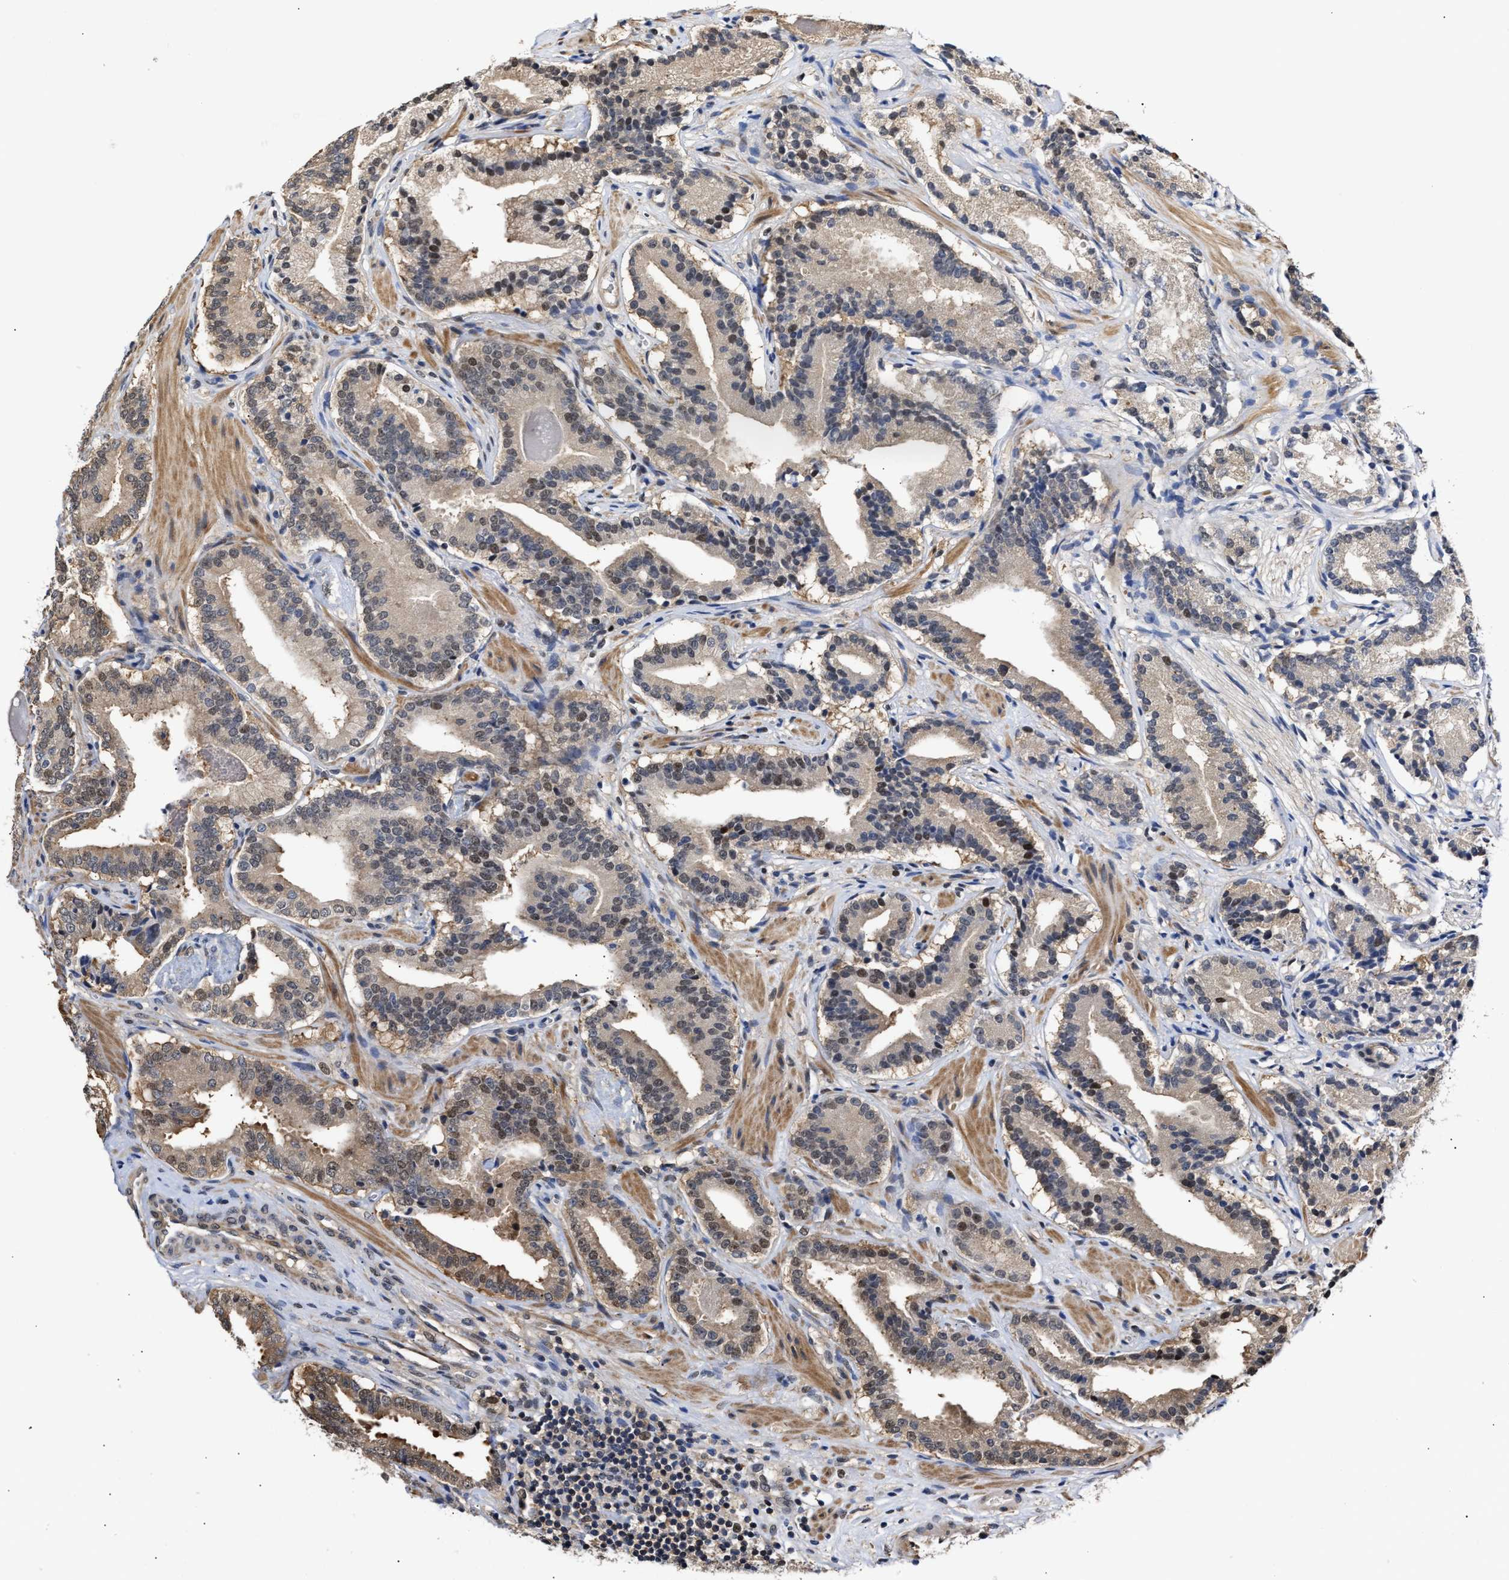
{"staining": {"intensity": "weak", "quantity": "<25%", "location": "cytoplasmic/membranous"}, "tissue": "prostate cancer", "cell_type": "Tumor cells", "image_type": "cancer", "snomed": [{"axis": "morphology", "description": "Adenocarcinoma, Low grade"}, {"axis": "topography", "description": "Prostate"}], "caption": "High magnification brightfield microscopy of adenocarcinoma (low-grade) (prostate) stained with DAB (3,3'-diaminobenzidine) (brown) and counterstained with hematoxylin (blue): tumor cells show no significant staining.", "gene": "KLHDC1", "patient": {"sex": "male", "age": 51}}